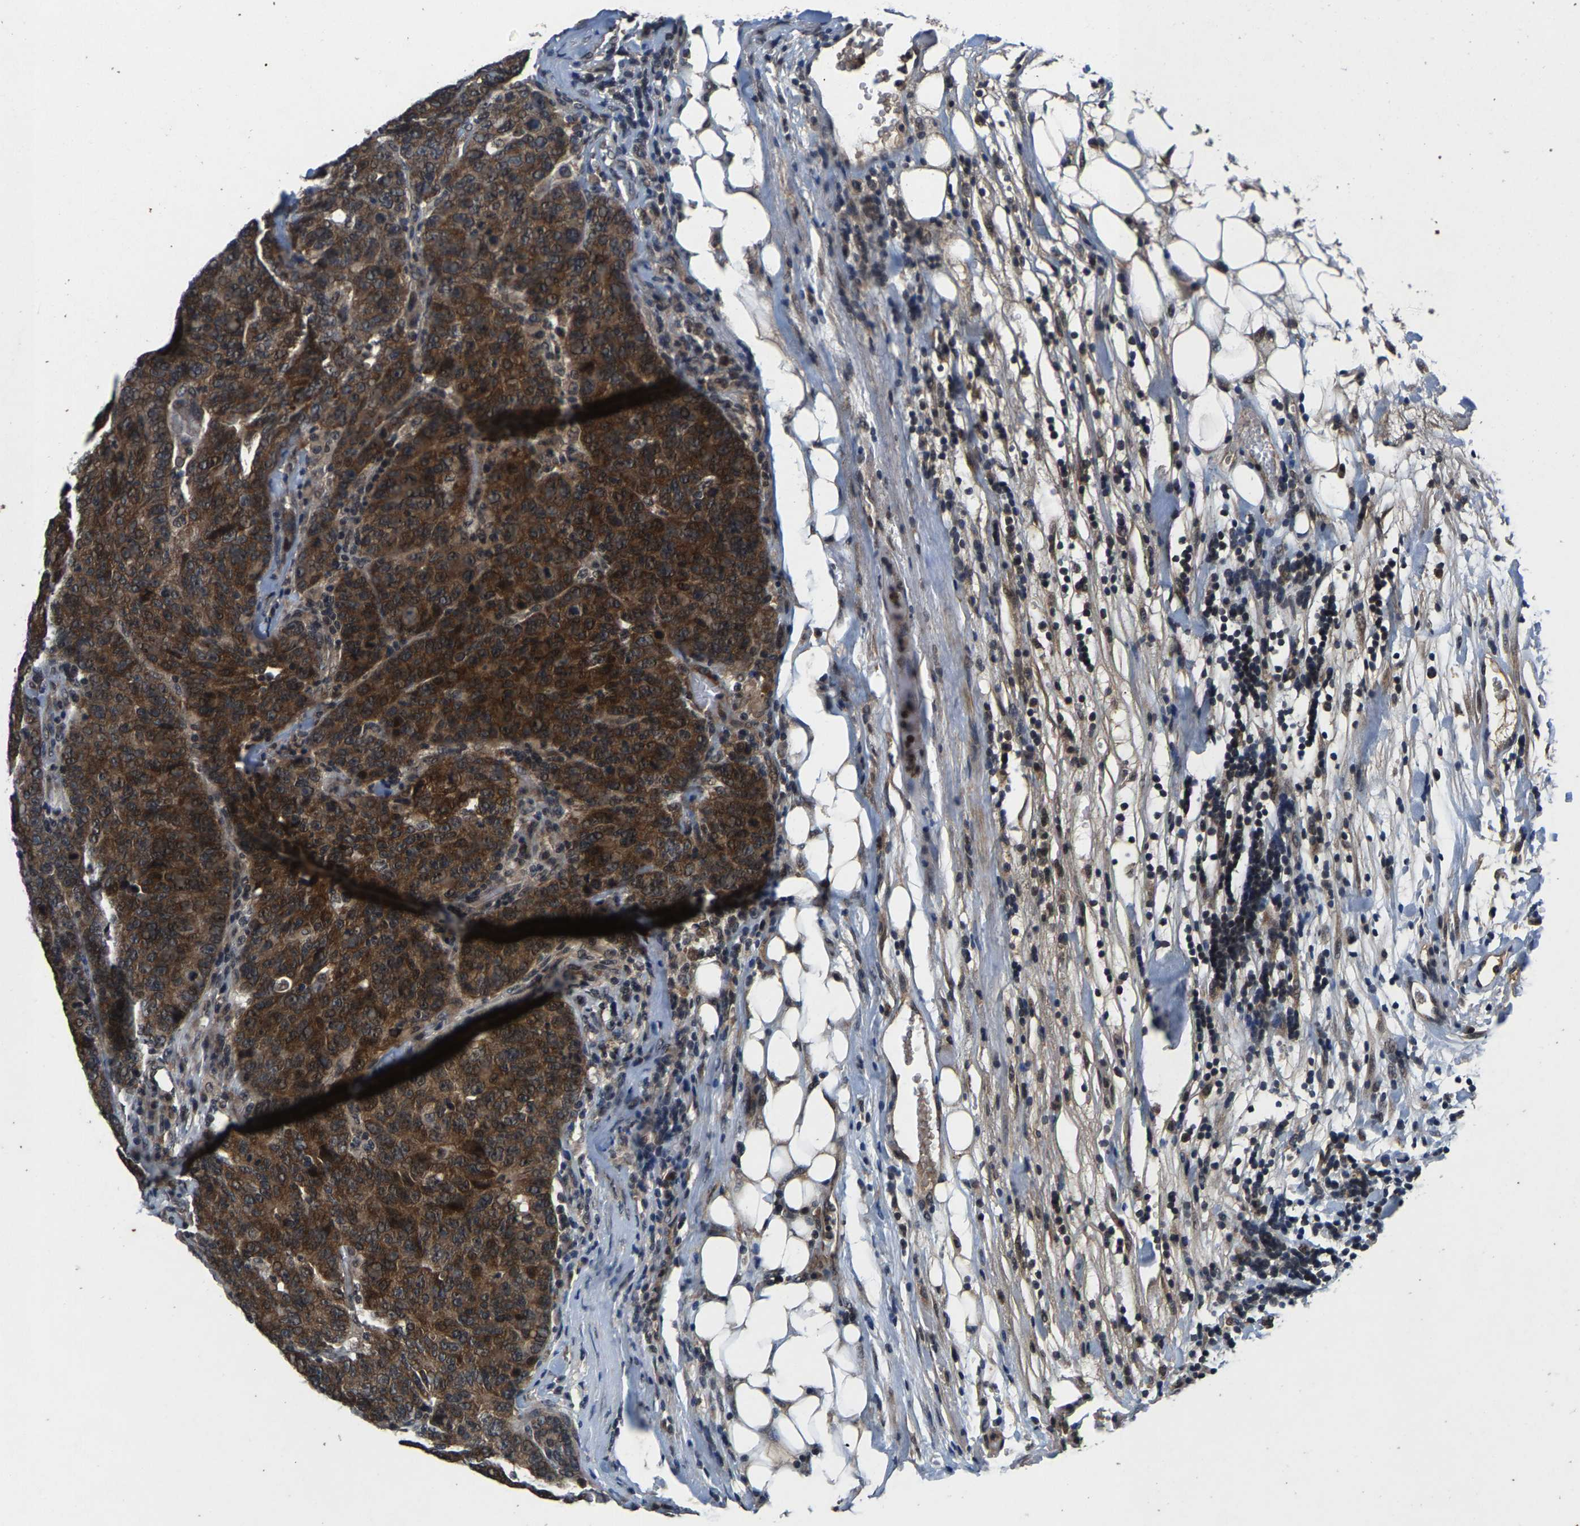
{"staining": {"intensity": "strong", "quantity": ">75%", "location": "cytoplasmic/membranous,nuclear"}, "tissue": "colorectal cancer", "cell_type": "Tumor cells", "image_type": "cancer", "snomed": [{"axis": "morphology", "description": "Adenocarcinoma, NOS"}, {"axis": "topography", "description": "Colon"}], "caption": "An immunohistochemistry (IHC) photomicrograph of neoplastic tissue is shown. Protein staining in brown labels strong cytoplasmic/membranous and nuclear positivity in colorectal adenocarcinoma within tumor cells.", "gene": "HUWE1", "patient": {"sex": "female", "age": 53}}